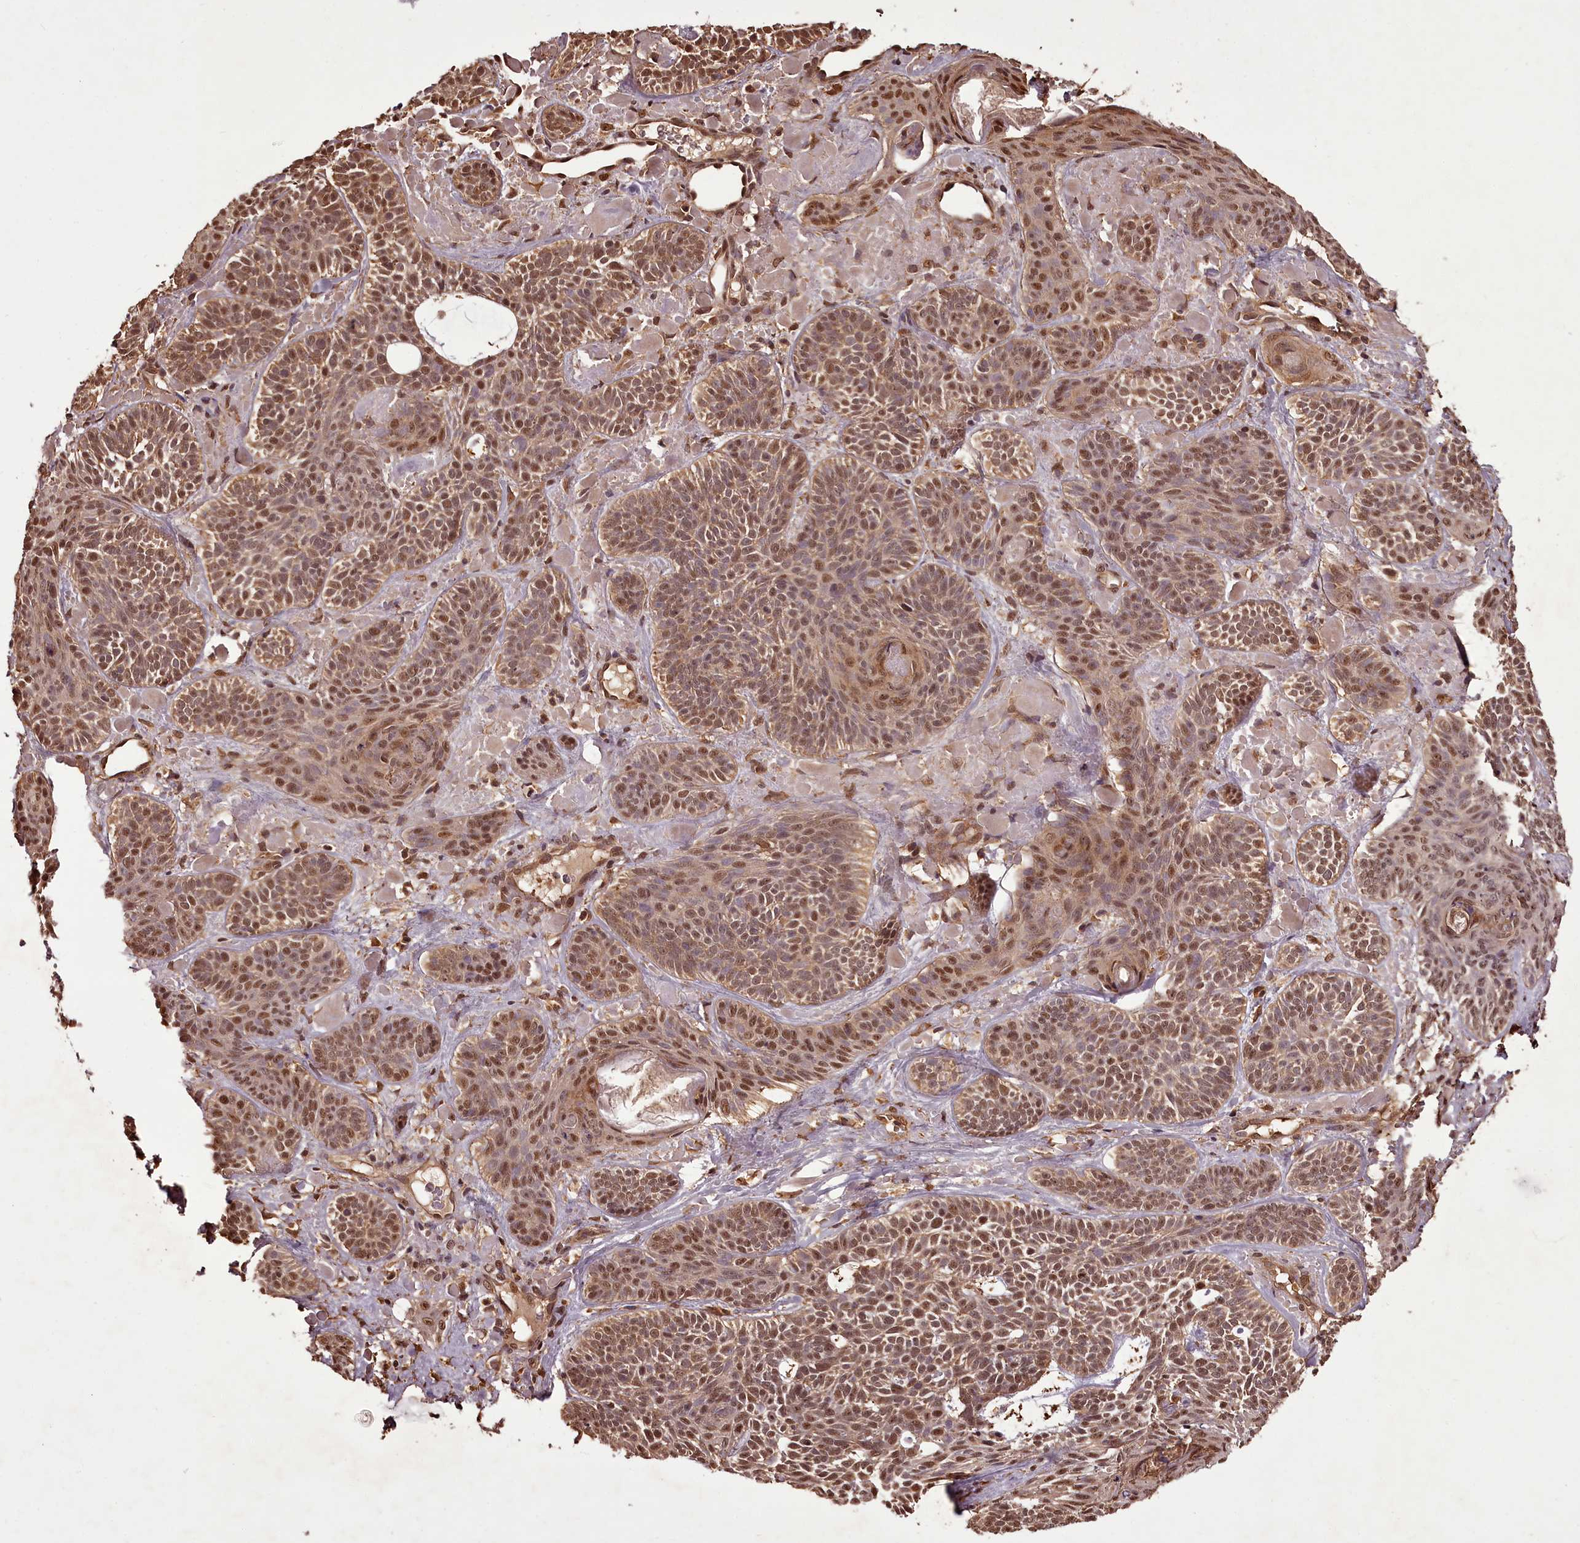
{"staining": {"intensity": "moderate", "quantity": ">75%", "location": "nuclear"}, "tissue": "skin cancer", "cell_type": "Tumor cells", "image_type": "cancer", "snomed": [{"axis": "morphology", "description": "Basal cell carcinoma"}, {"axis": "topography", "description": "Skin"}], "caption": "Human skin cancer (basal cell carcinoma) stained with a protein marker displays moderate staining in tumor cells.", "gene": "NPRL2", "patient": {"sex": "male", "age": 85}}